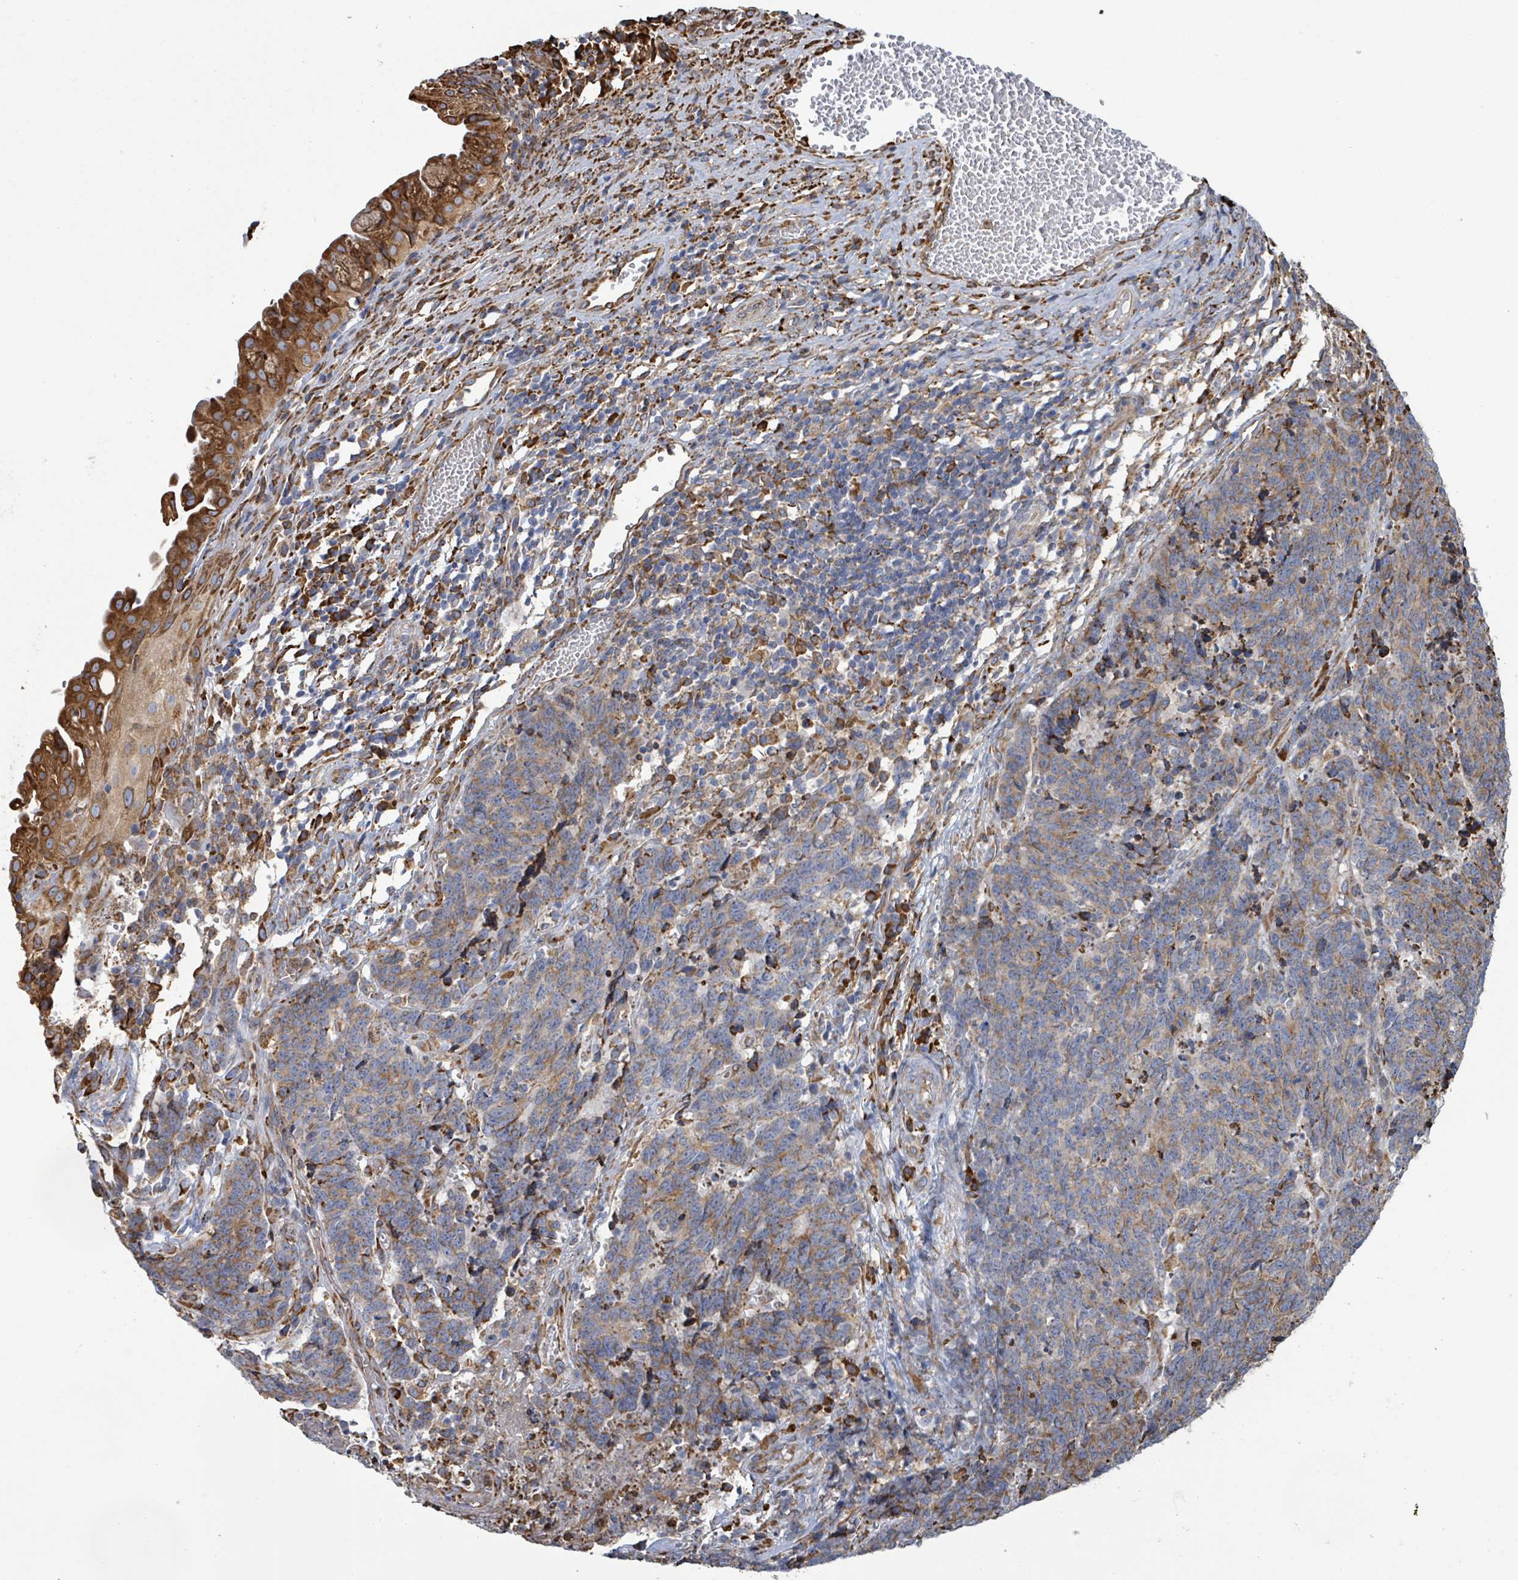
{"staining": {"intensity": "moderate", "quantity": ">75%", "location": "cytoplasmic/membranous"}, "tissue": "cervical cancer", "cell_type": "Tumor cells", "image_type": "cancer", "snomed": [{"axis": "morphology", "description": "Squamous cell carcinoma, NOS"}, {"axis": "topography", "description": "Cervix"}], "caption": "This is a histology image of immunohistochemistry (IHC) staining of cervical cancer, which shows moderate positivity in the cytoplasmic/membranous of tumor cells.", "gene": "RFPL4A", "patient": {"sex": "female", "age": 29}}